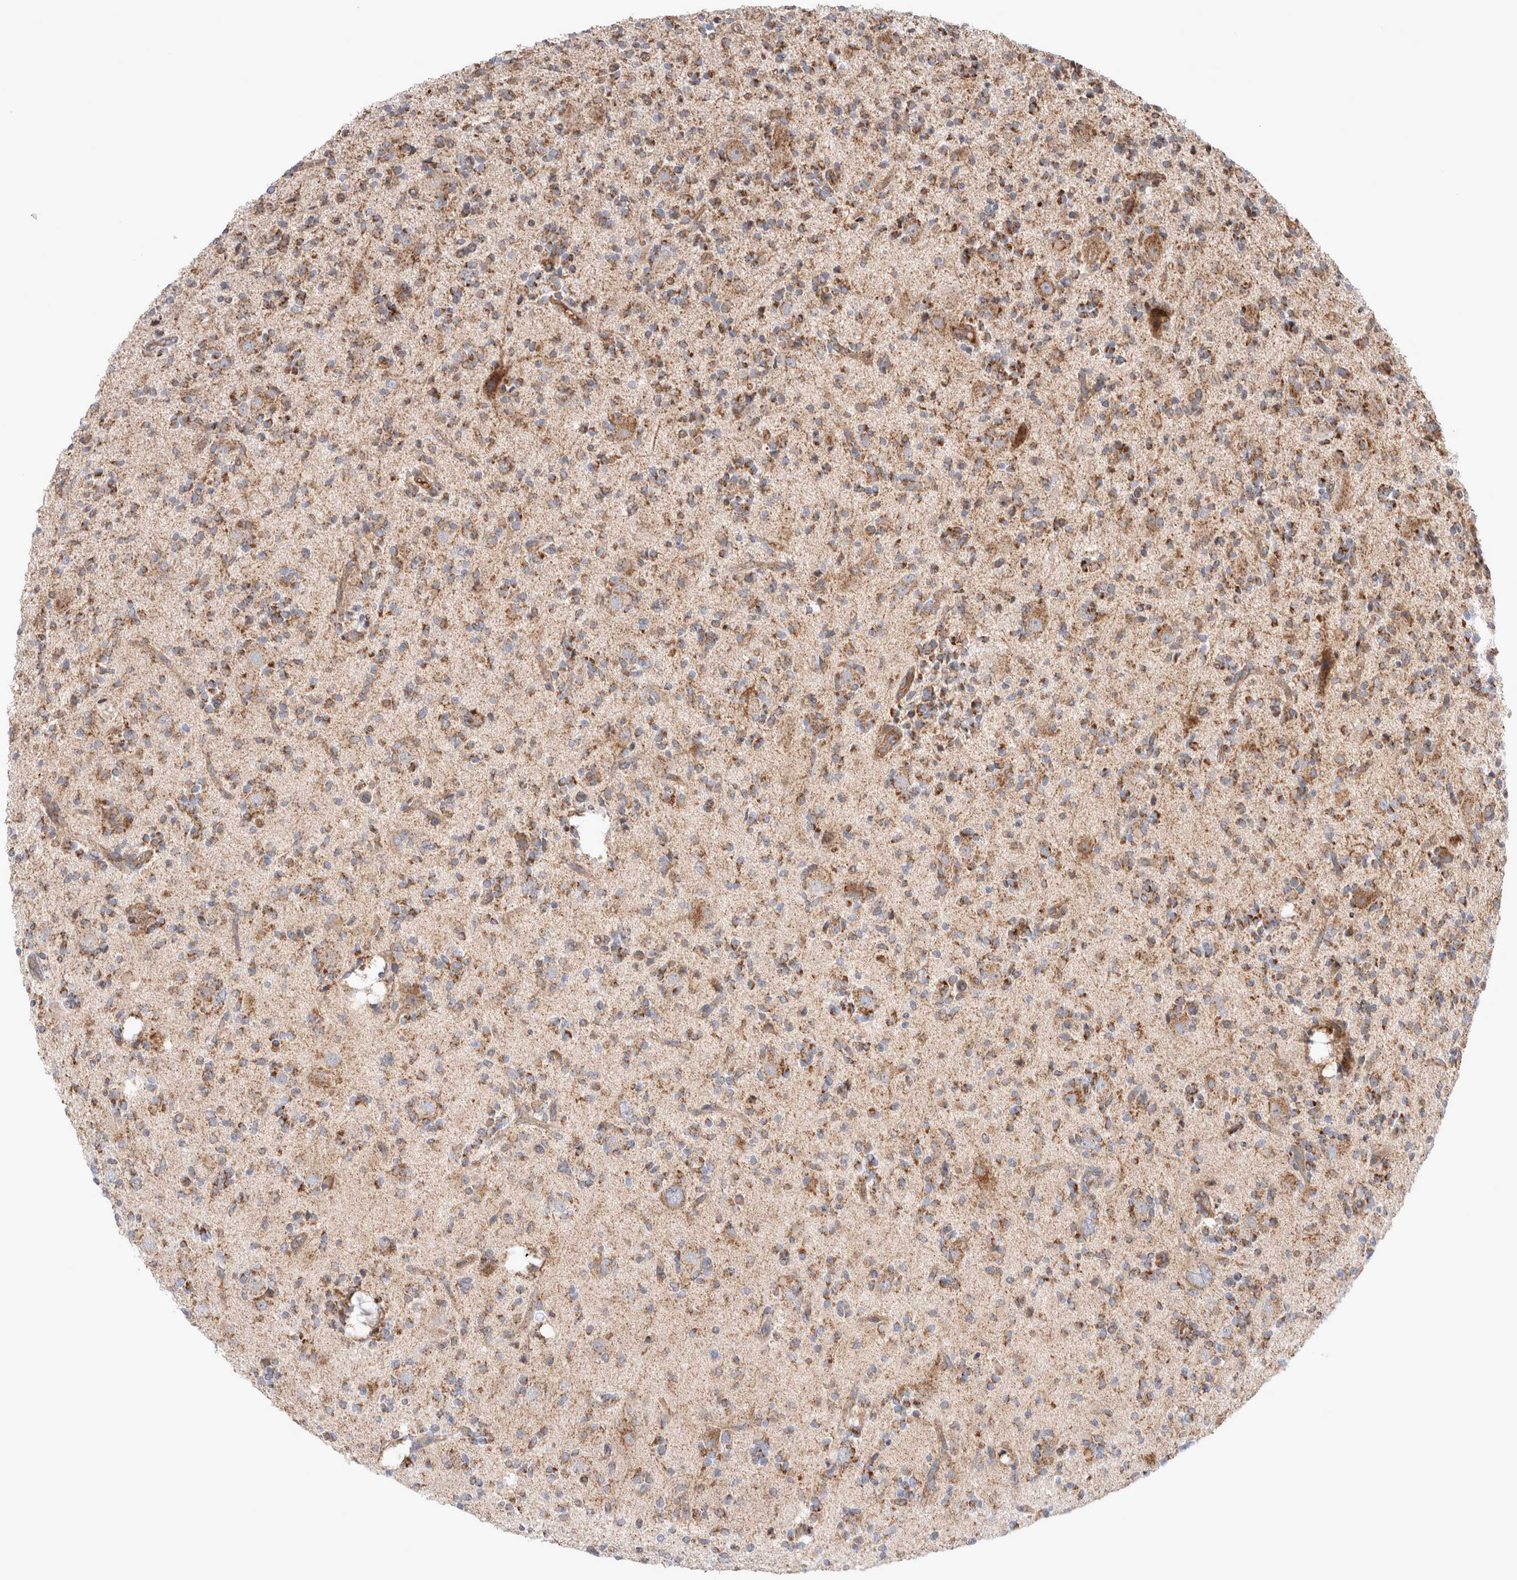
{"staining": {"intensity": "moderate", "quantity": ">75%", "location": "cytoplasmic/membranous"}, "tissue": "glioma", "cell_type": "Tumor cells", "image_type": "cancer", "snomed": [{"axis": "morphology", "description": "Glioma, malignant, High grade"}, {"axis": "topography", "description": "Brain"}], "caption": "Immunohistochemistry (IHC) (DAB (3,3'-diaminobenzidine)) staining of glioma exhibits moderate cytoplasmic/membranous protein positivity in approximately >75% of tumor cells.", "gene": "MRPS28", "patient": {"sex": "male", "age": 34}}